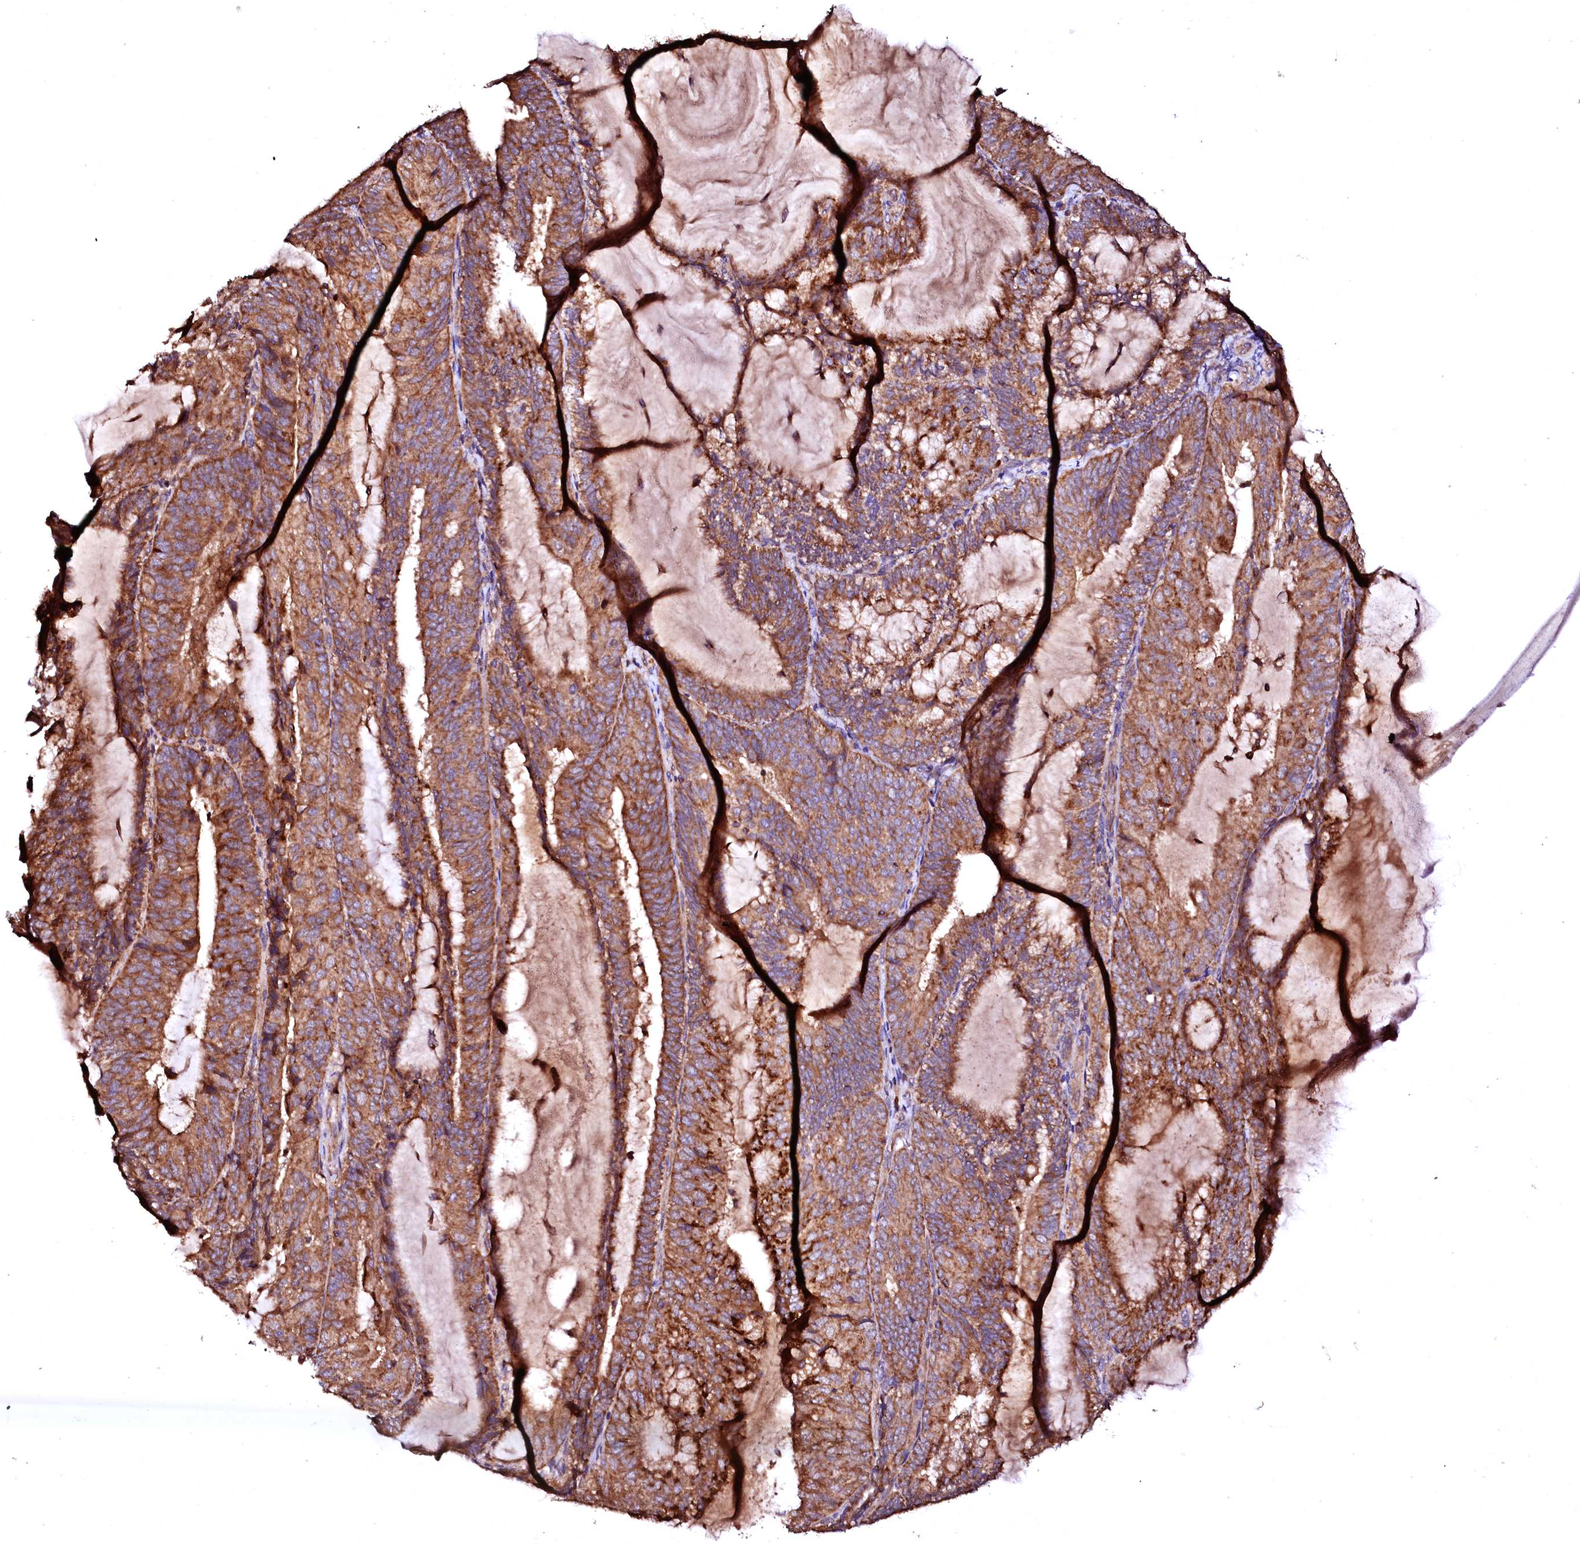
{"staining": {"intensity": "strong", "quantity": ">75%", "location": "cytoplasmic/membranous"}, "tissue": "endometrial cancer", "cell_type": "Tumor cells", "image_type": "cancer", "snomed": [{"axis": "morphology", "description": "Adenocarcinoma, NOS"}, {"axis": "topography", "description": "Endometrium"}], "caption": "Tumor cells reveal high levels of strong cytoplasmic/membranous positivity in approximately >75% of cells in human endometrial cancer (adenocarcinoma).", "gene": "ST3GAL1", "patient": {"sex": "female", "age": 81}}